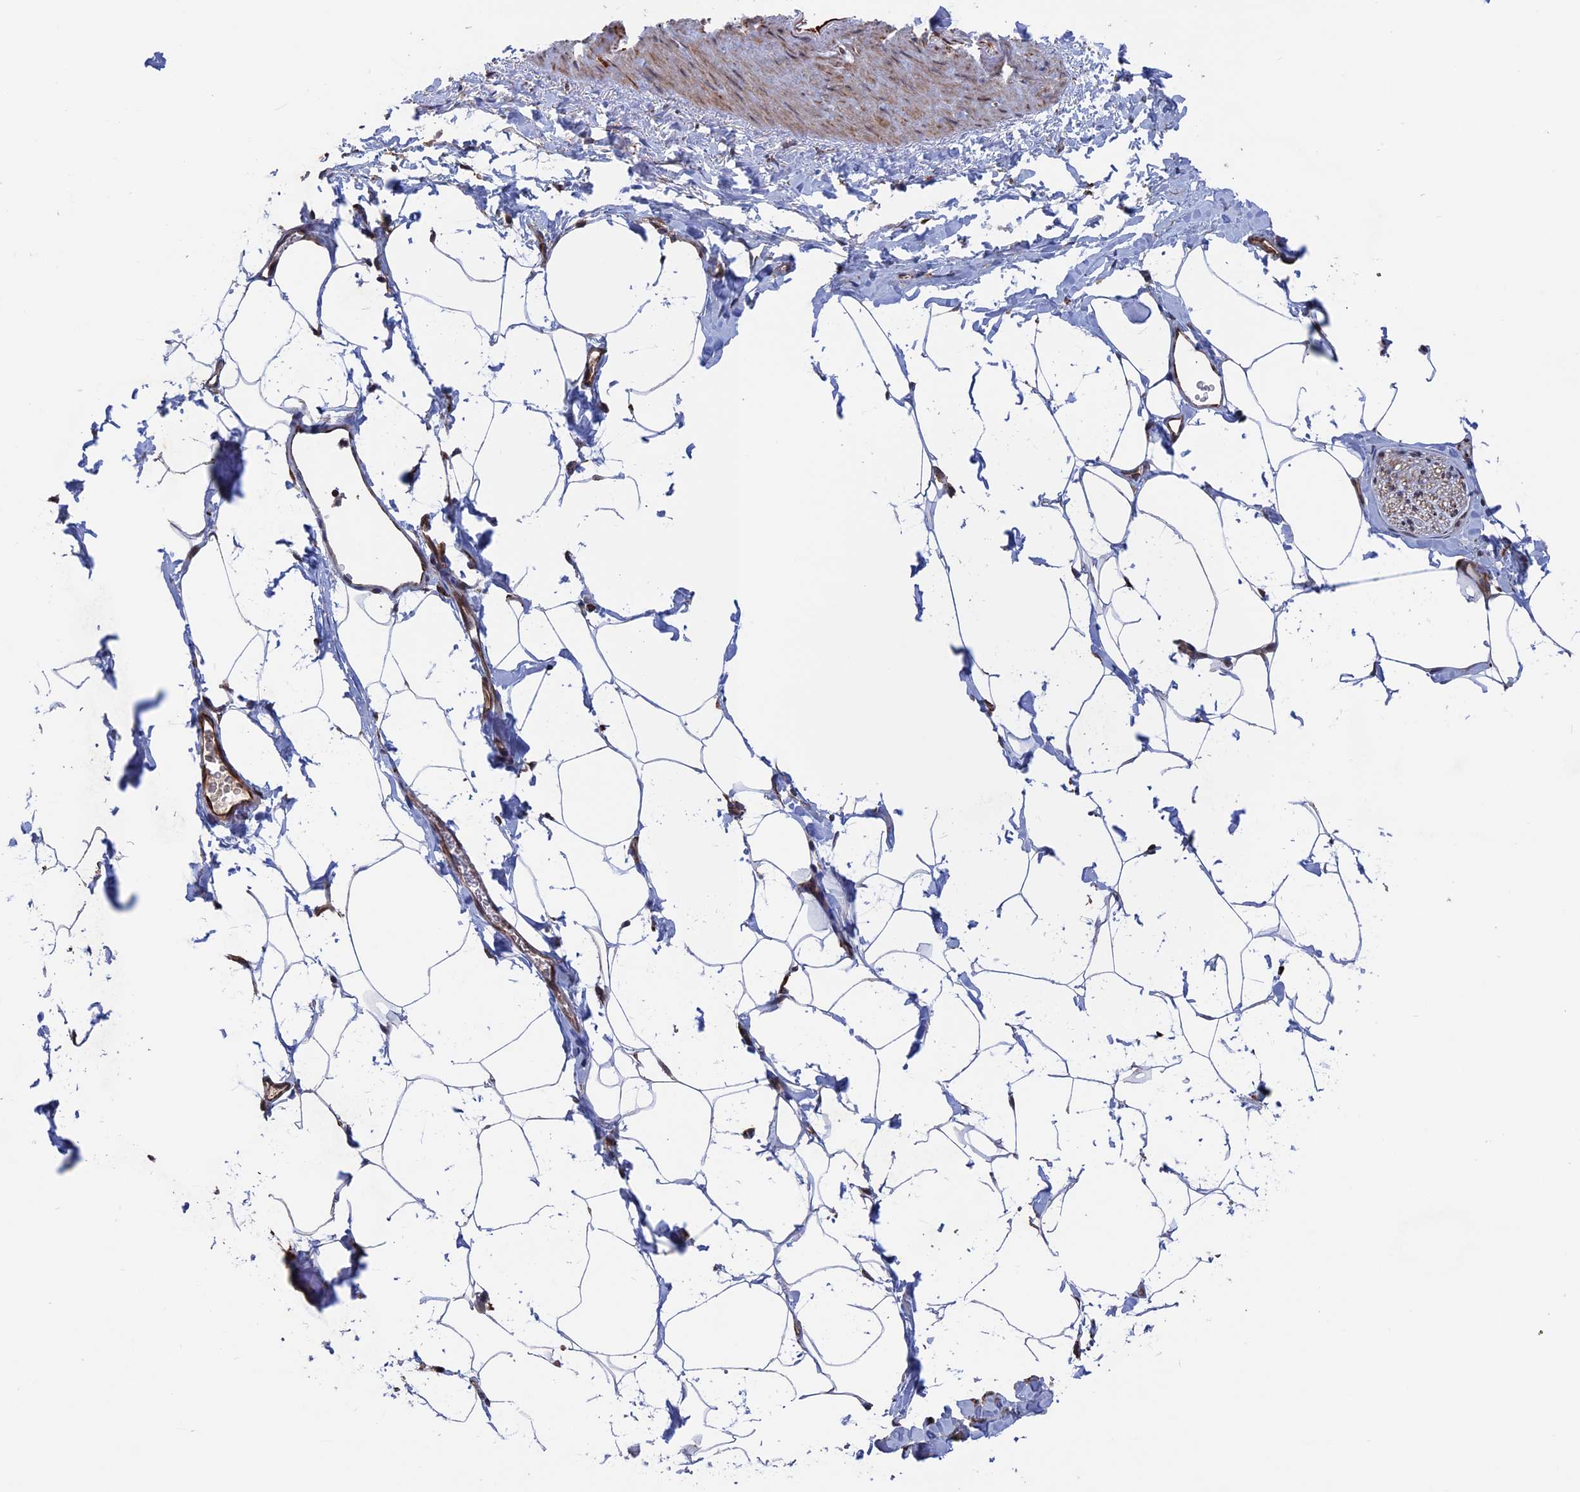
{"staining": {"intensity": "weak", "quantity": ">75%", "location": "cytoplasmic/membranous"}, "tissue": "pancreatic cancer", "cell_type": "Tumor cells", "image_type": "cancer", "snomed": [{"axis": "morphology", "description": "Adenocarcinoma, NOS"}, {"axis": "topography", "description": "Pancreas"}], "caption": "Adenocarcinoma (pancreatic) stained with immunohistochemistry (IHC) demonstrates weak cytoplasmic/membranous expression in about >75% of tumor cells.", "gene": "PLA2G15", "patient": {"sex": "male", "age": 50}}